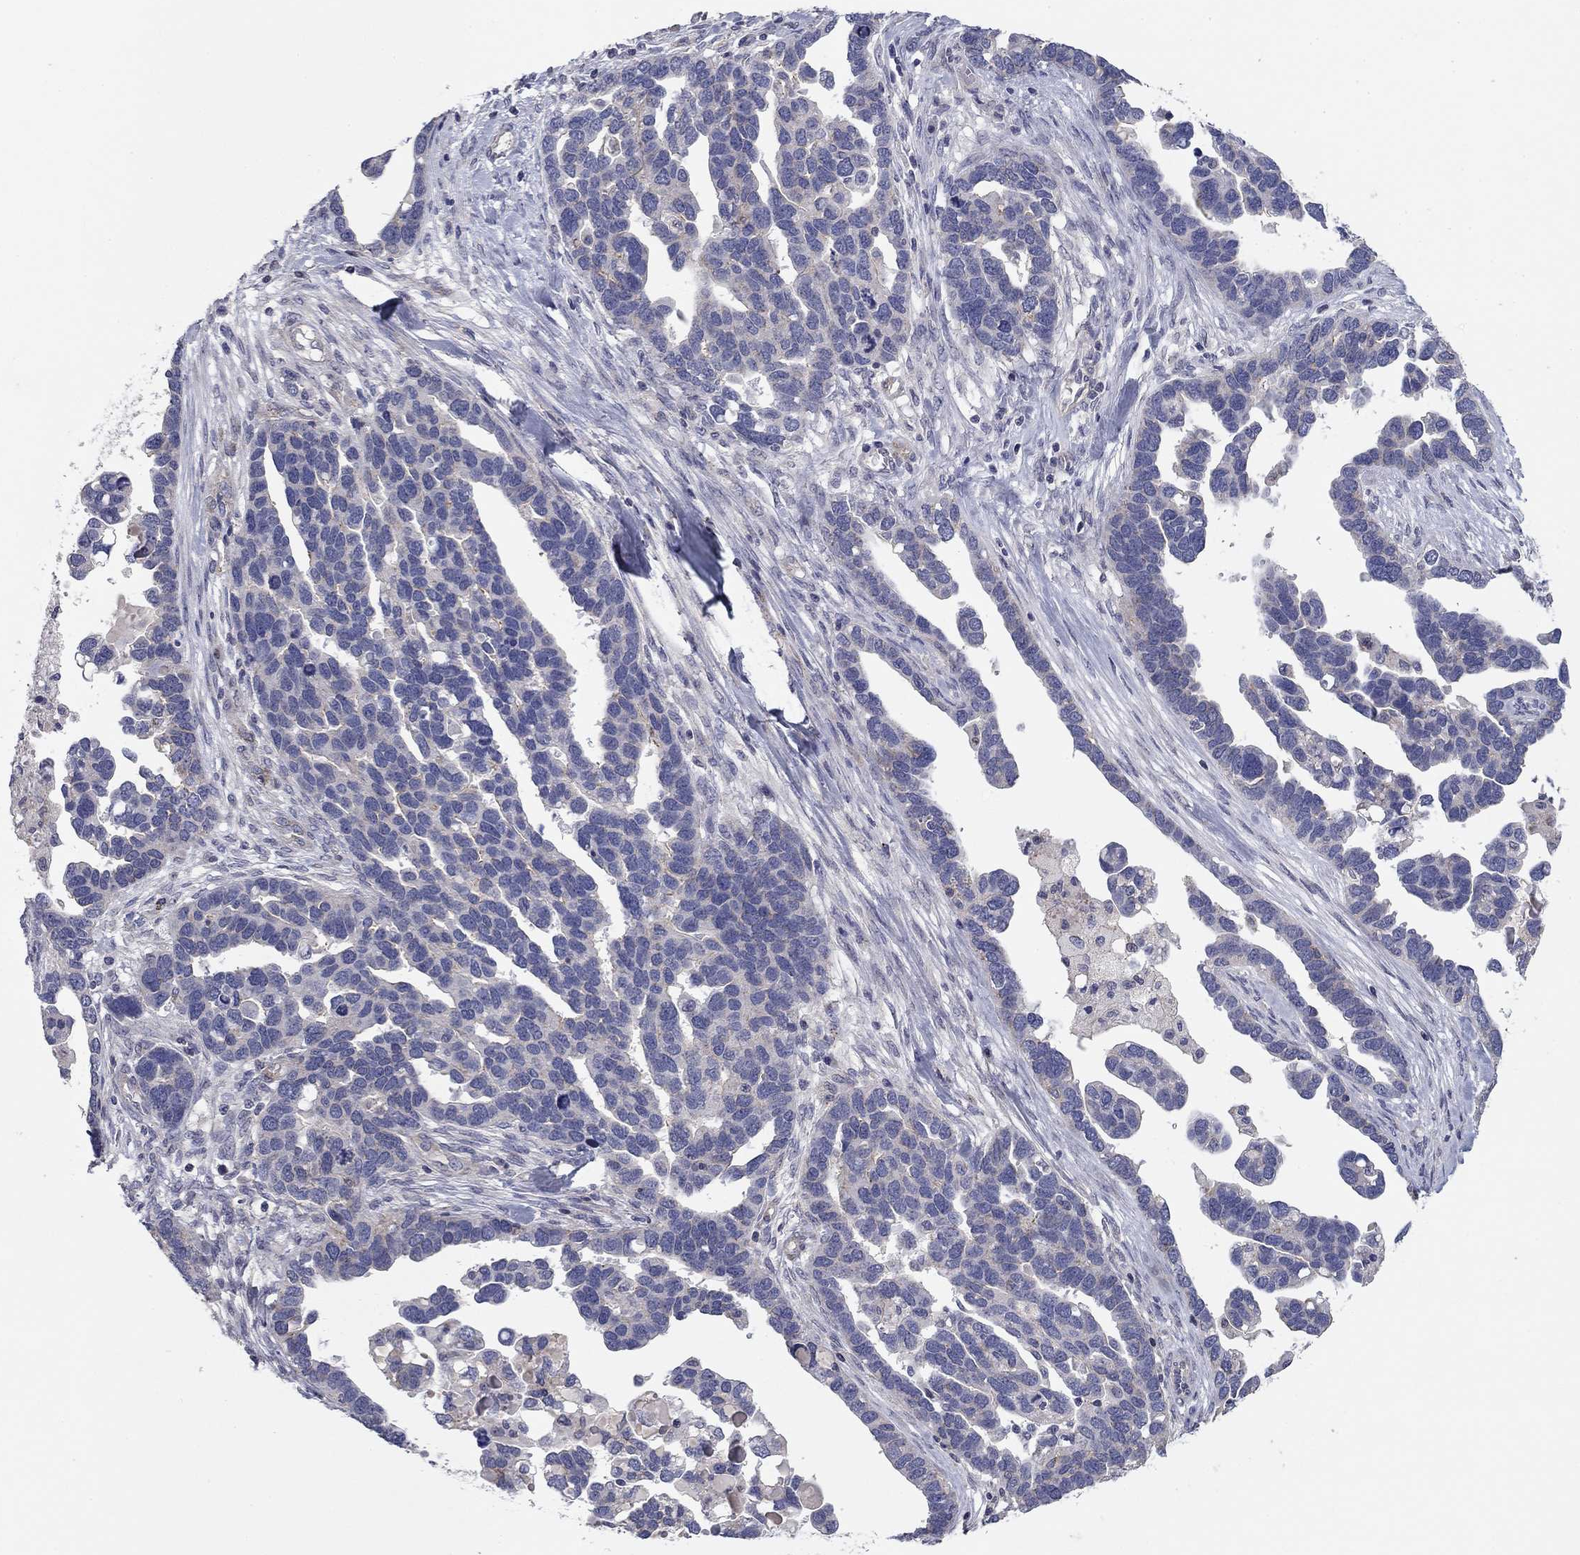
{"staining": {"intensity": "negative", "quantity": "none", "location": "none"}, "tissue": "ovarian cancer", "cell_type": "Tumor cells", "image_type": "cancer", "snomed": [{"axis": "morphology", "description": "Cystadenocarcinoma, serous, NOS"}, {"axis": "topography", "description": "Ovary"}], "caption": "Photomicrograph shows no protein expression in tumor cells of ovarian cancer tissue.", "gene": "SEPTIN3", "patient": {"sex": "female", "age": 54}}